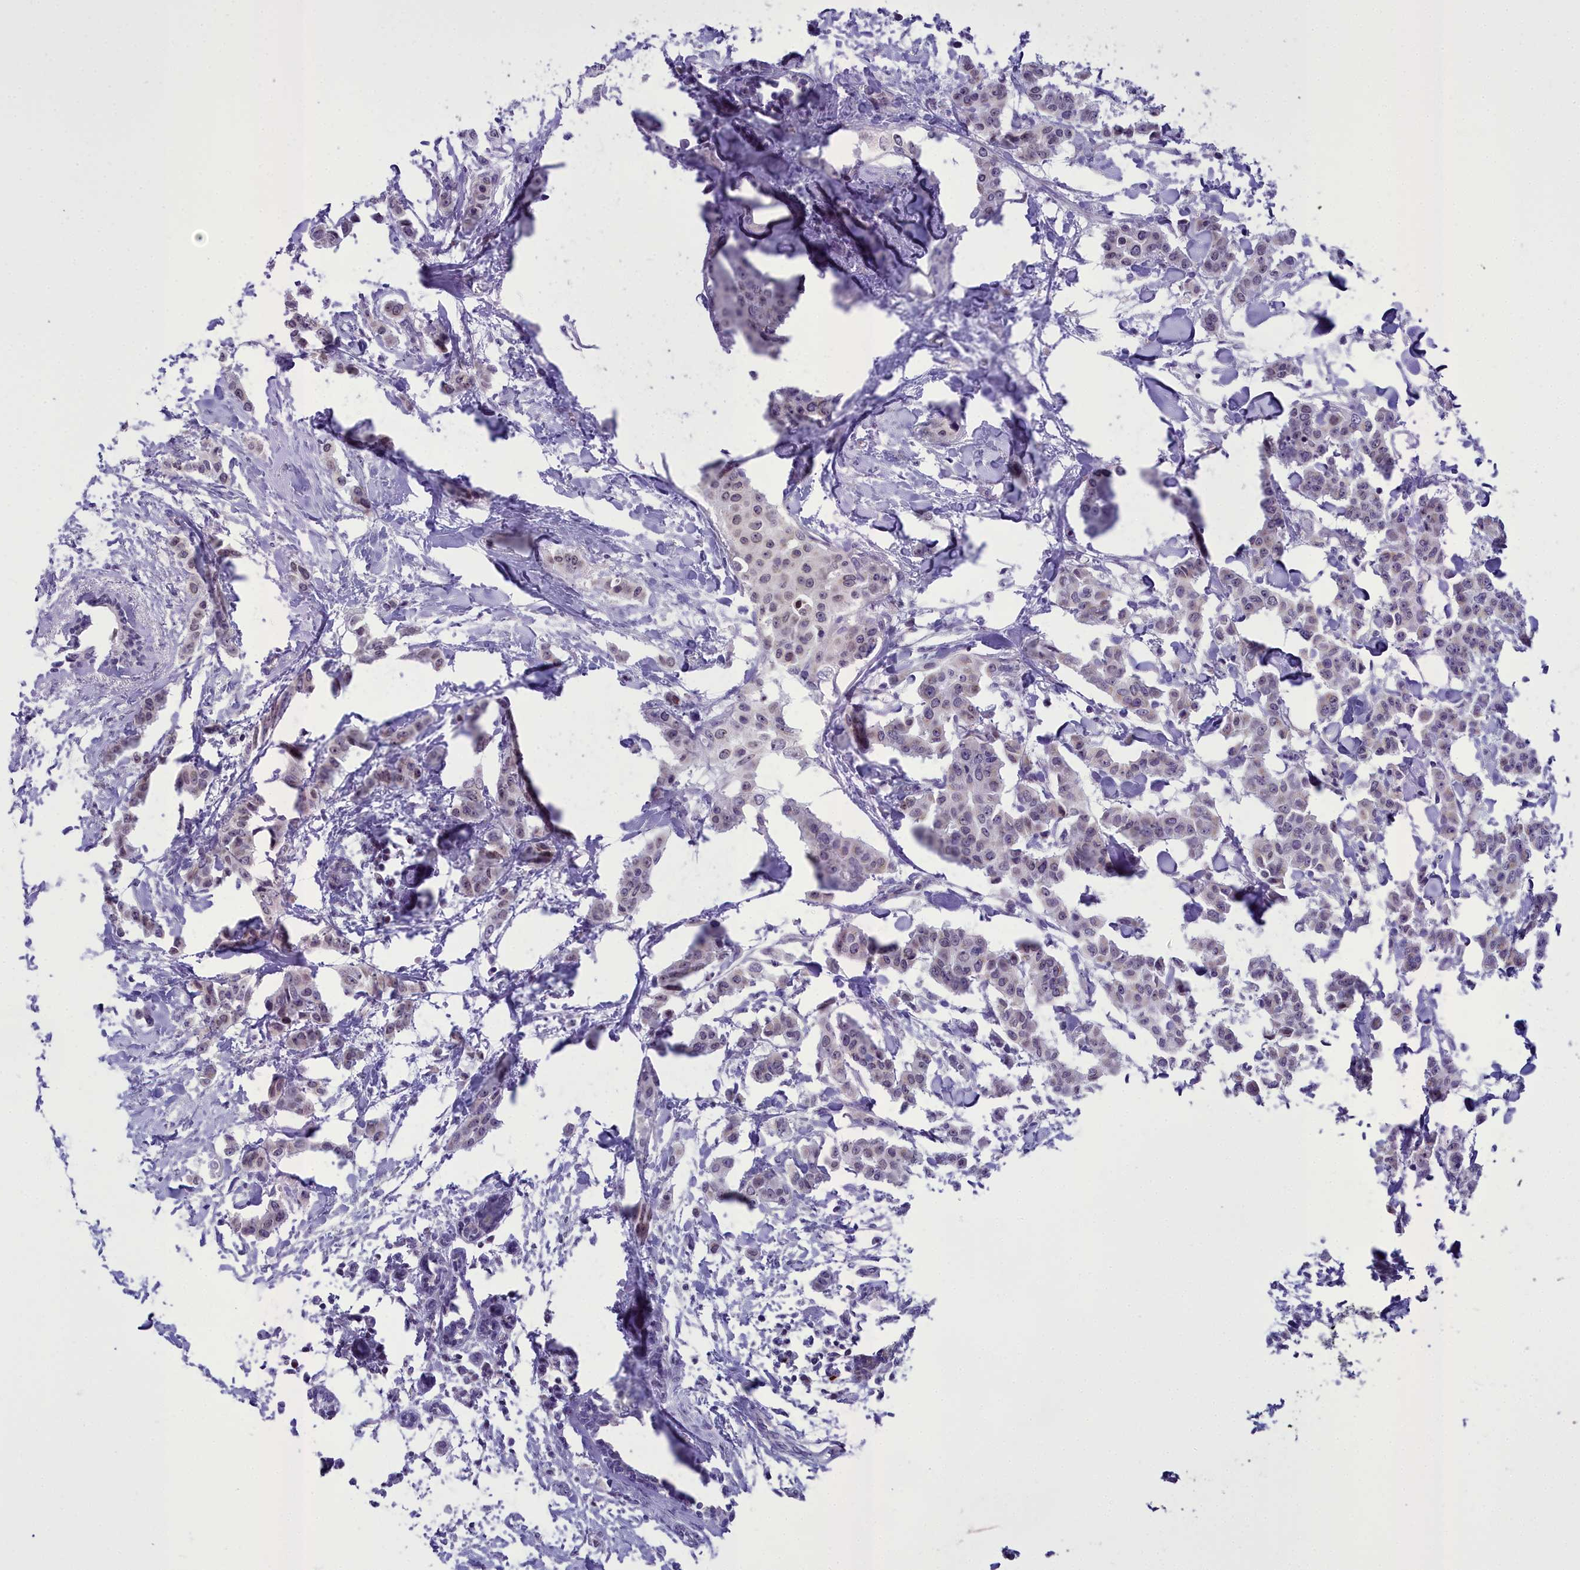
{"staining": {"intensity": "negative", "quantity": "none", "location": "none"}, "tissue": "breast cancer", "cell_type": "Tumor cells", "image_type": "cancer", "snomed": [{"axis": "morphology", "description": "Duct carcinoma"}, {"axis": "topography", "description": "Breast"}], "caption": "An immunohistochemistry photomicrograph of breast cancer (invasive ductal carcinoma) is shown. There is no staining in tumor cells of breast cancer (invasive ductal carcinoma).", "gene": "B9D2", "patient": {"sex": "female", "age": 40}}